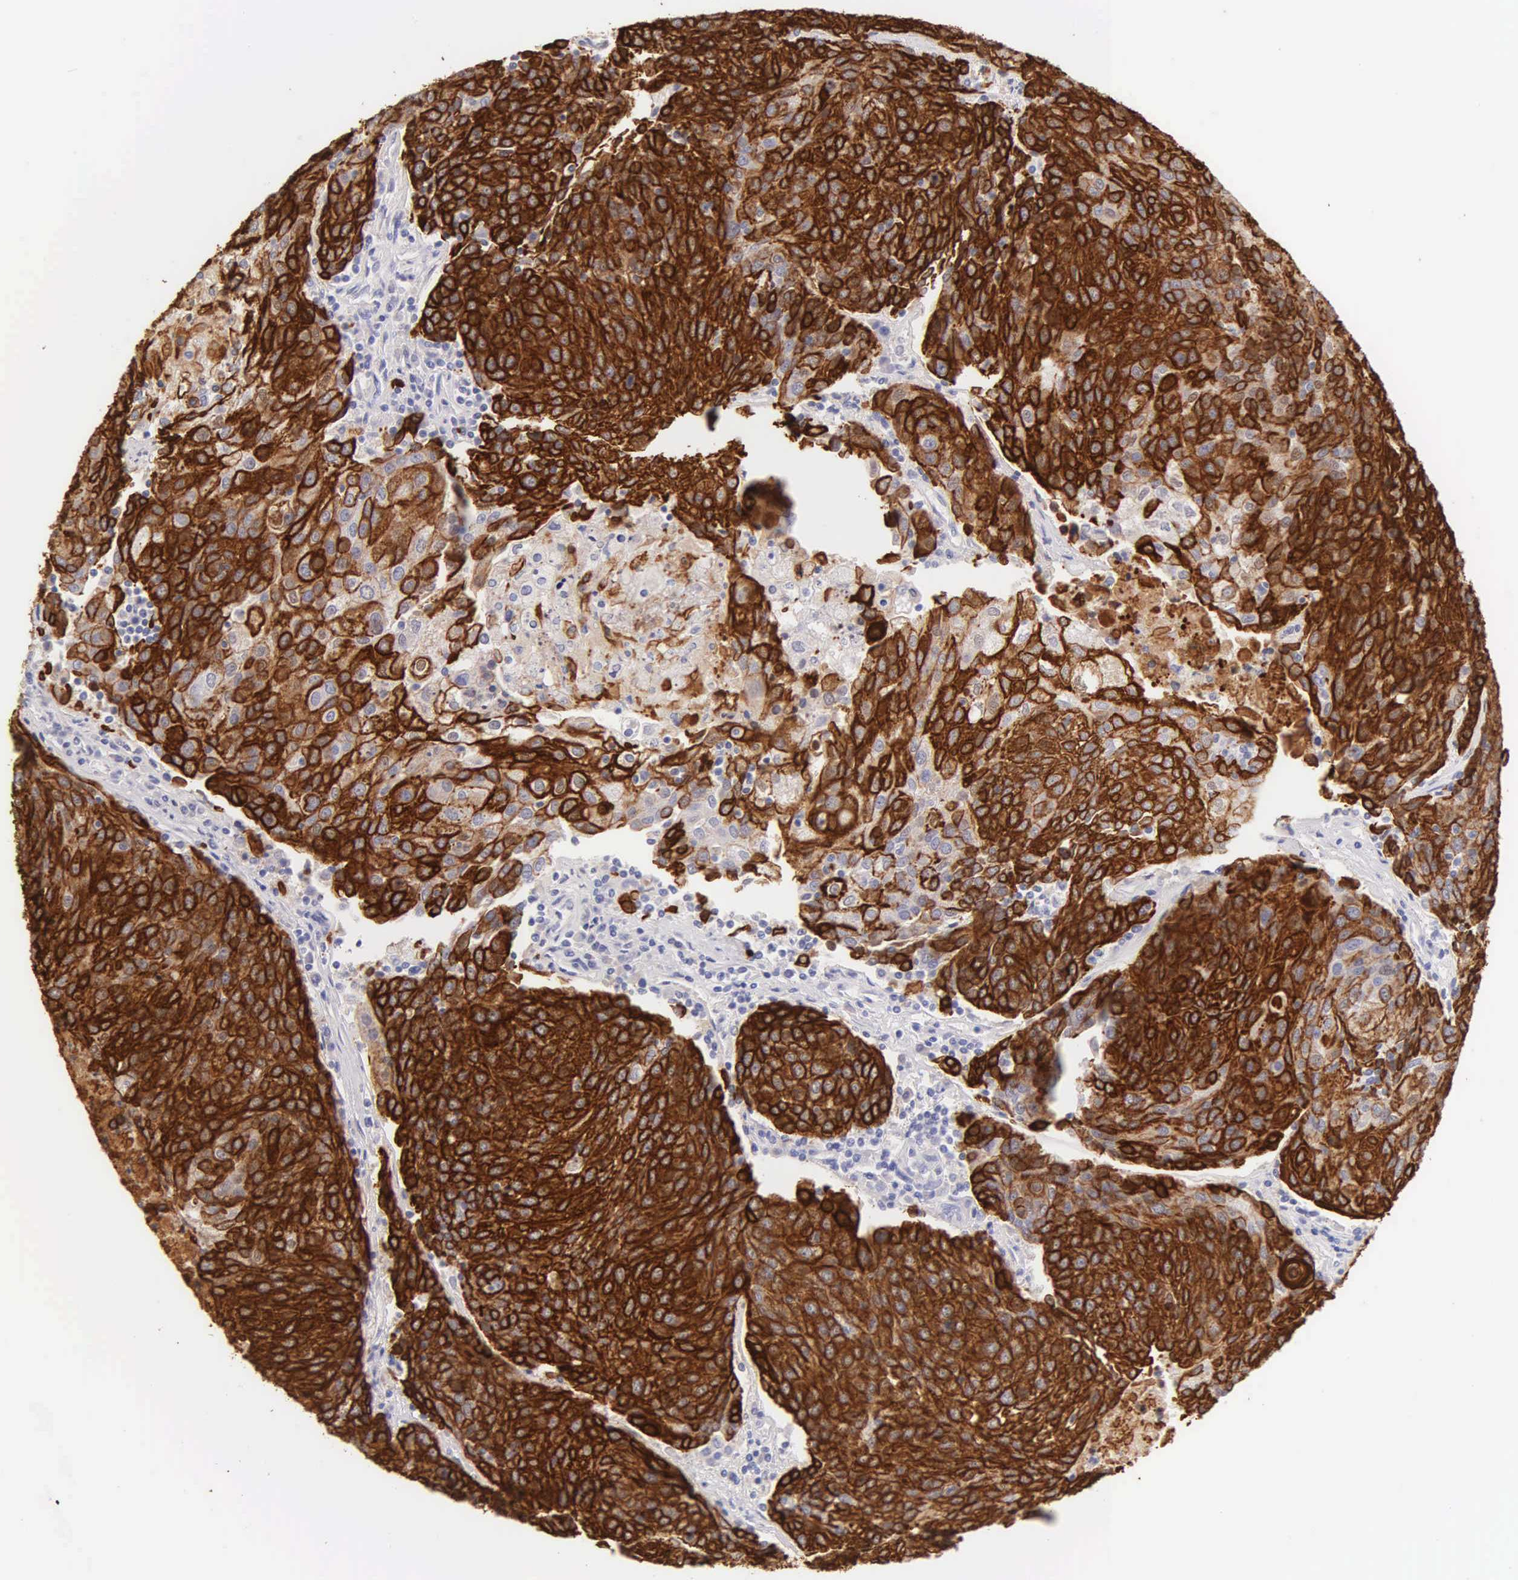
{"staining": {"intensity": "strong", "quantity": ">75%", "location": "cytoplasmic/membranous"}, "tissue": "urothelial cancer", "cell_type": "Tumor cells", "image_type": "cancer", "snomed": [{"axis": "morphology", "description": "Urothelial carcinoma, High grade"}, {"axis": "topography", "description": "Urinary bladder"}], "caption": "Protein positivity by immunohistochemistry (IHC) exhibits strong cytoplasmic/membranous expression in approximately >75% of tumor cells in urothelial cancer.", "gene": "KRT17", "patient": {"sex": "female", "age": 85}}